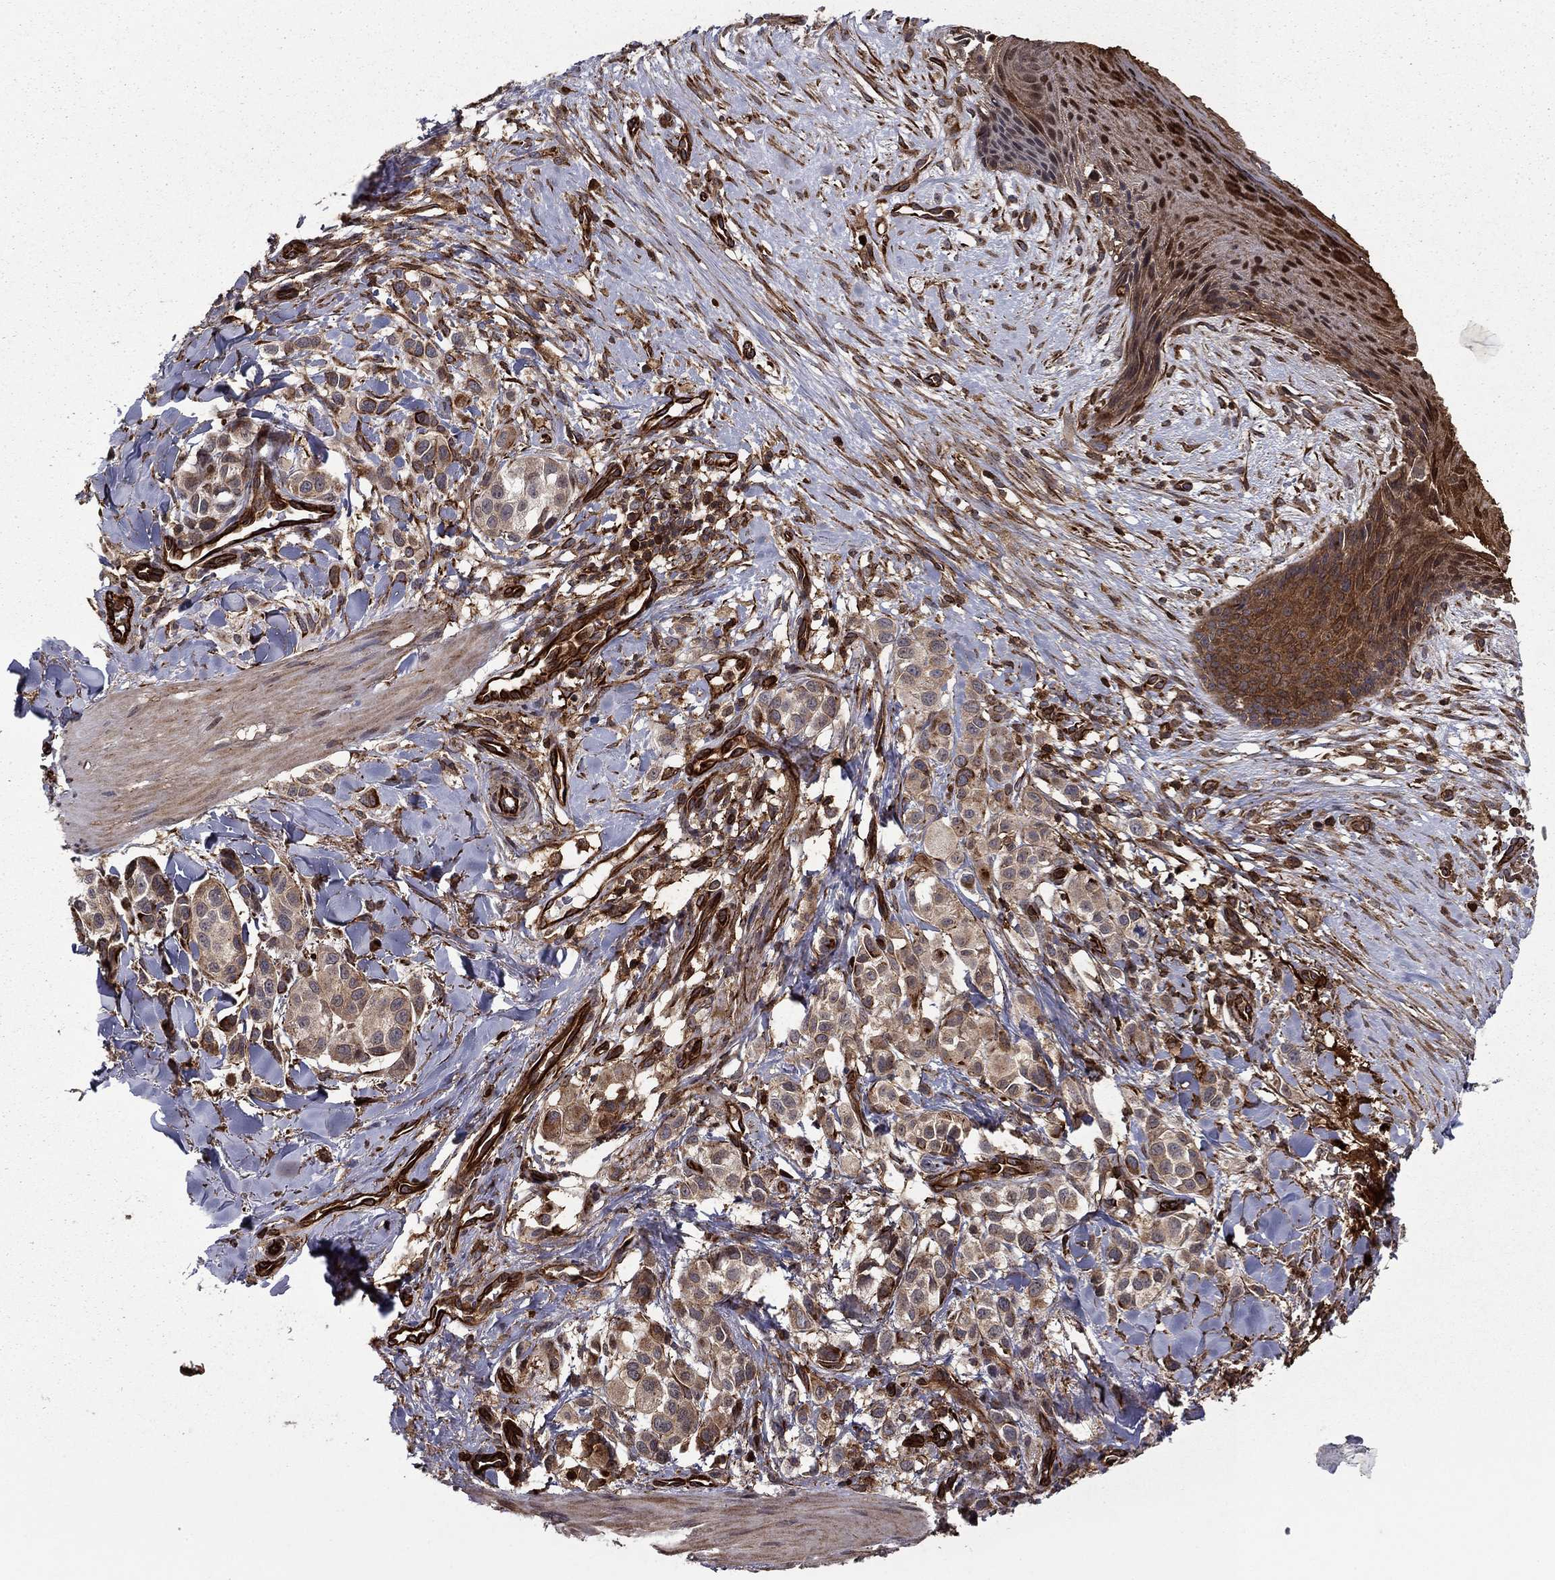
{"staining": {"intensity": "weak", "quantity": "<25%", "location": "cytoplasmic/membranous"}, "tissue": "melanoma", "cell_type": "Tumor cells", "image_type": "cancer", "snomed": [{"axis": "morphology", "description": "Malignant melanoma, NOS"}, {"axis": "topography", "description": "Skin"}], "caption": "An IHC photomicrograph of malignant melanoma is shown. There is no staining in tumor cells of malignant melanoma. (IHC, brightfield microscopy, high magnification).", "gene": "ADM", "patient": {"sex": "male", "age": 57}}